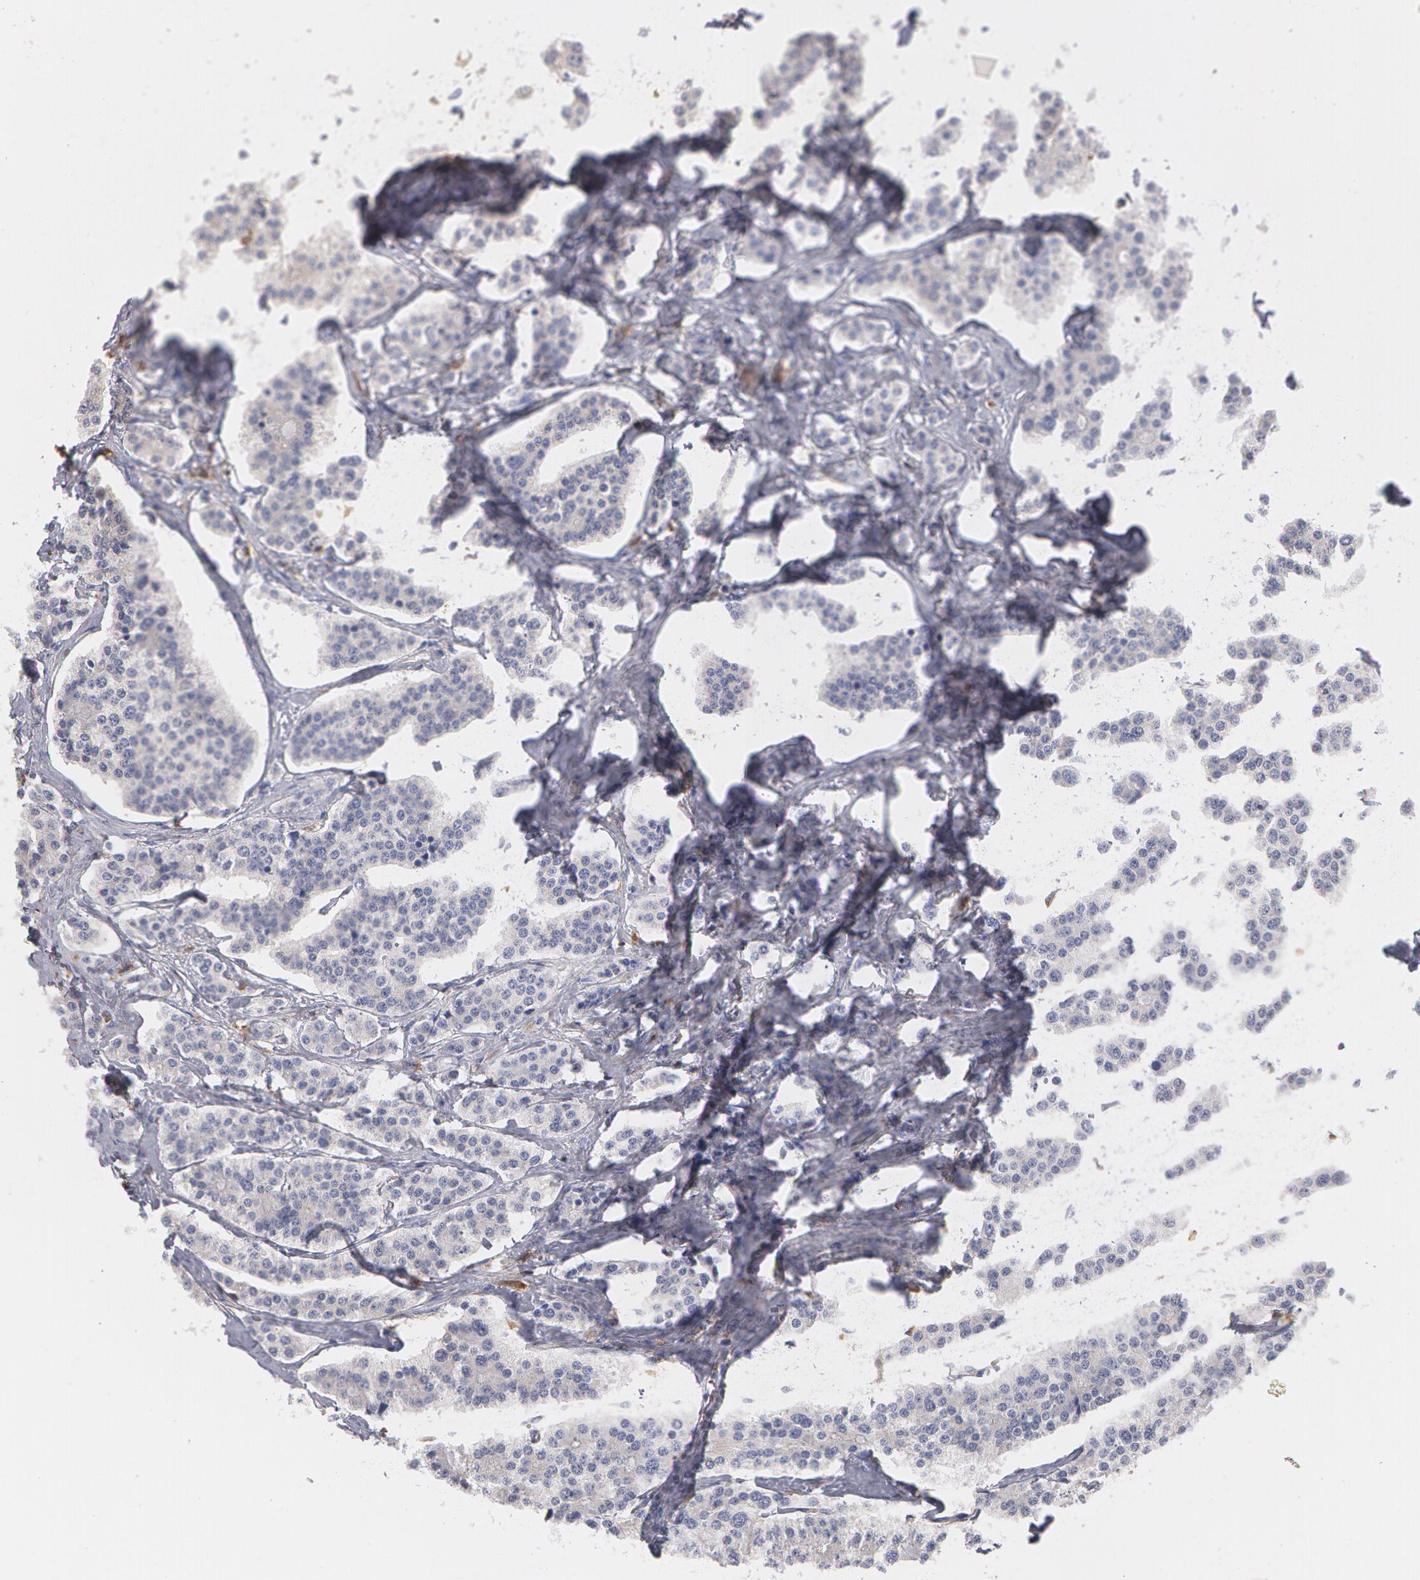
{"staining": {"intensity": "negative", "quantity": "none", "location": "none"}, "tissue": "carcinoid", "cell_type": "Tumor cells", "image_type": "cancer", "snomed": [{"axis": "morphology", "description": "Carcinoid, malignant, NOS"}, {"axis": "topography", "description": "Small intestine"}], "caption": "Immunohistochemical staining of carcinoid exhibits no significant positivity in tumor cells. (DAB IHC with hematoxylin counter stain).", "gene": "SYK", "patient": {"sex": "male", "age": 63}}